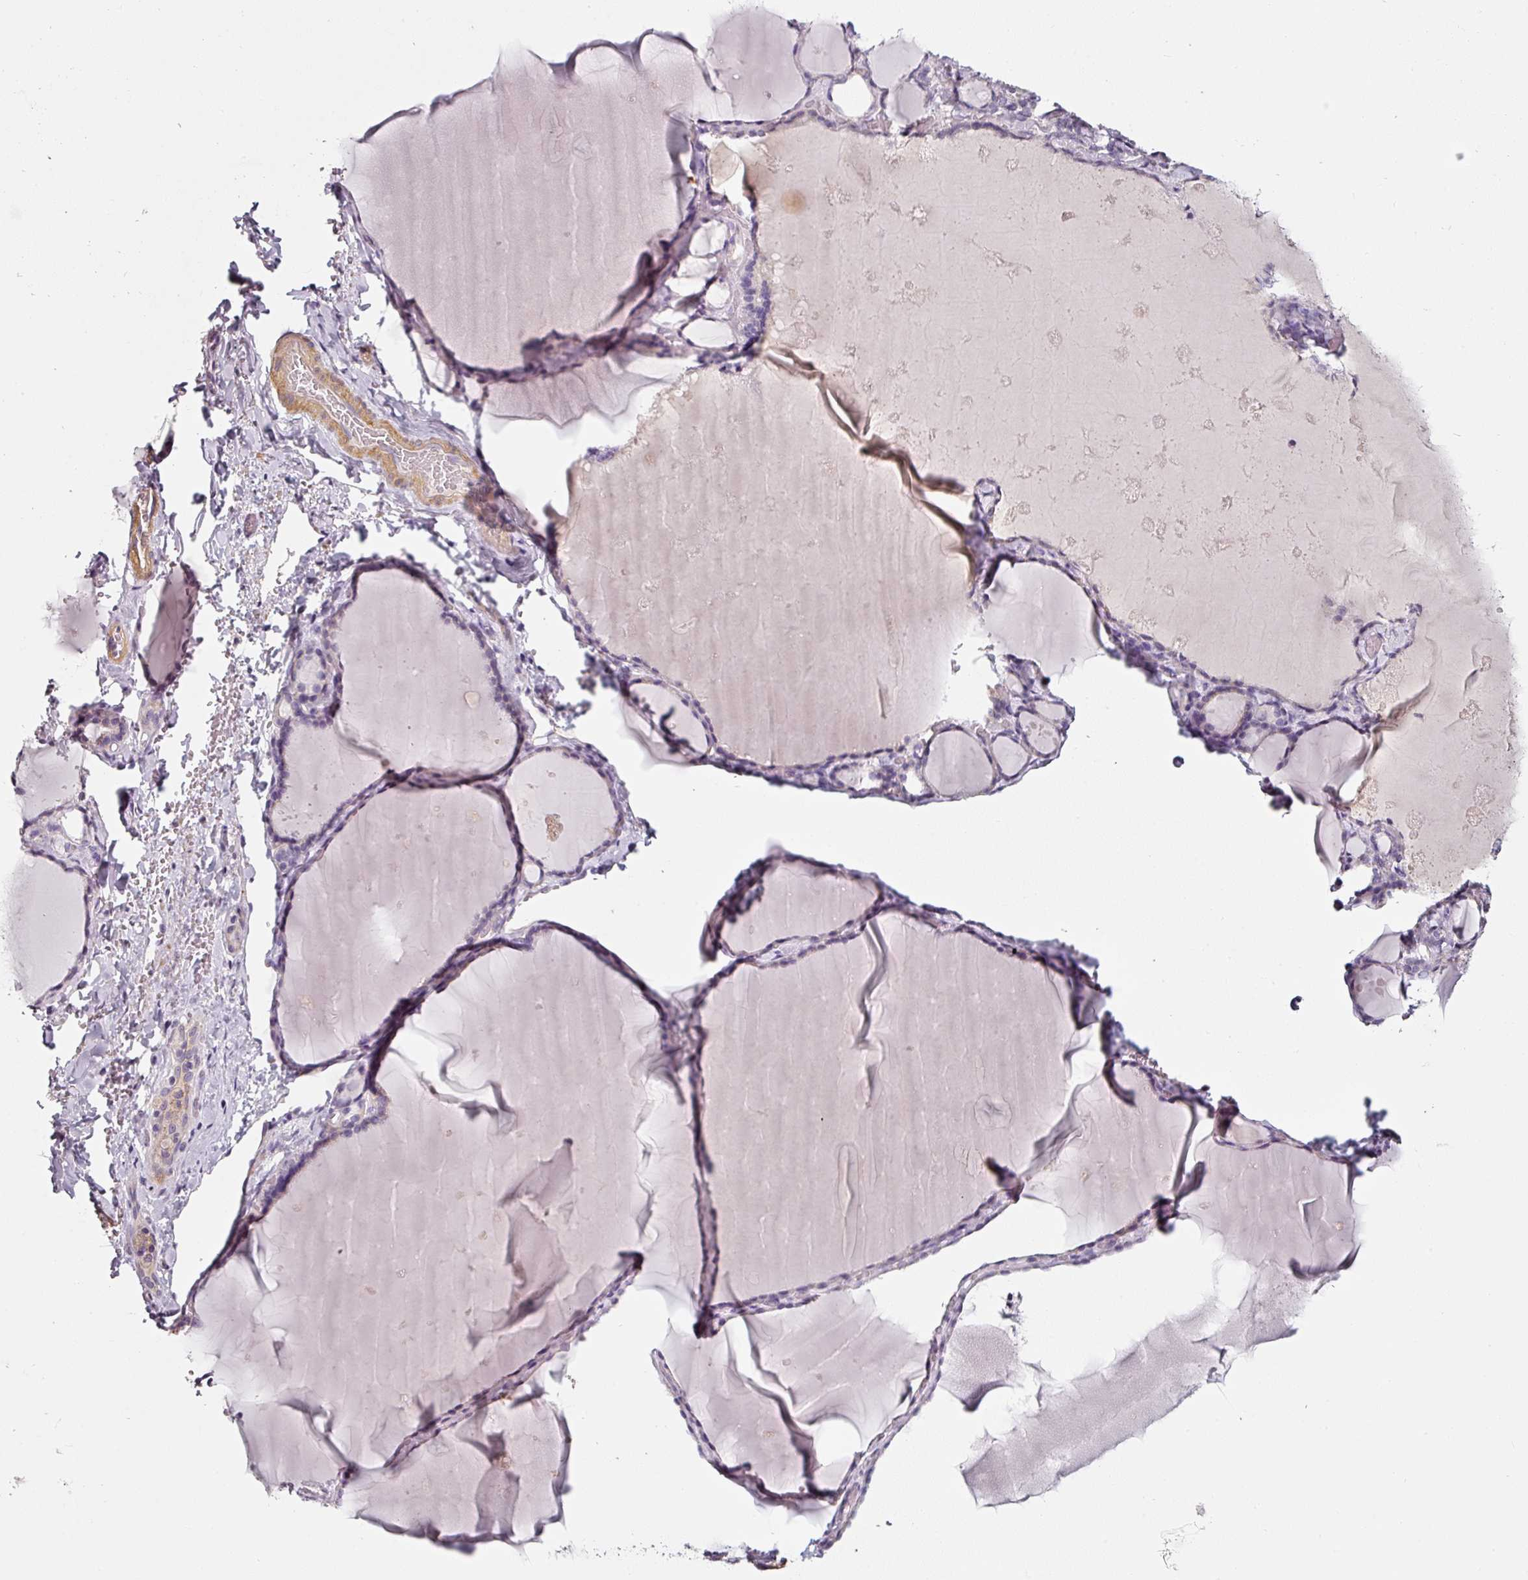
{"staining": {"intensity": "negative", "quantity": "none", "location": "none"}, "tissue": "thyroid gland", "cell_type": "Glandular cells", "image_type": "normal", "snomed": [{"axis": "morphology", "description": "Normal tissue, NOS"}, {"axis": "topography", "description": "Thyroid gland"}], "caption": "IHC of normal human thyroid gland displays no staining in glandular cells. Nuclei are stained in blue.", "gene": "CAP2", "patient": {"sex": "female", "age": 49}}